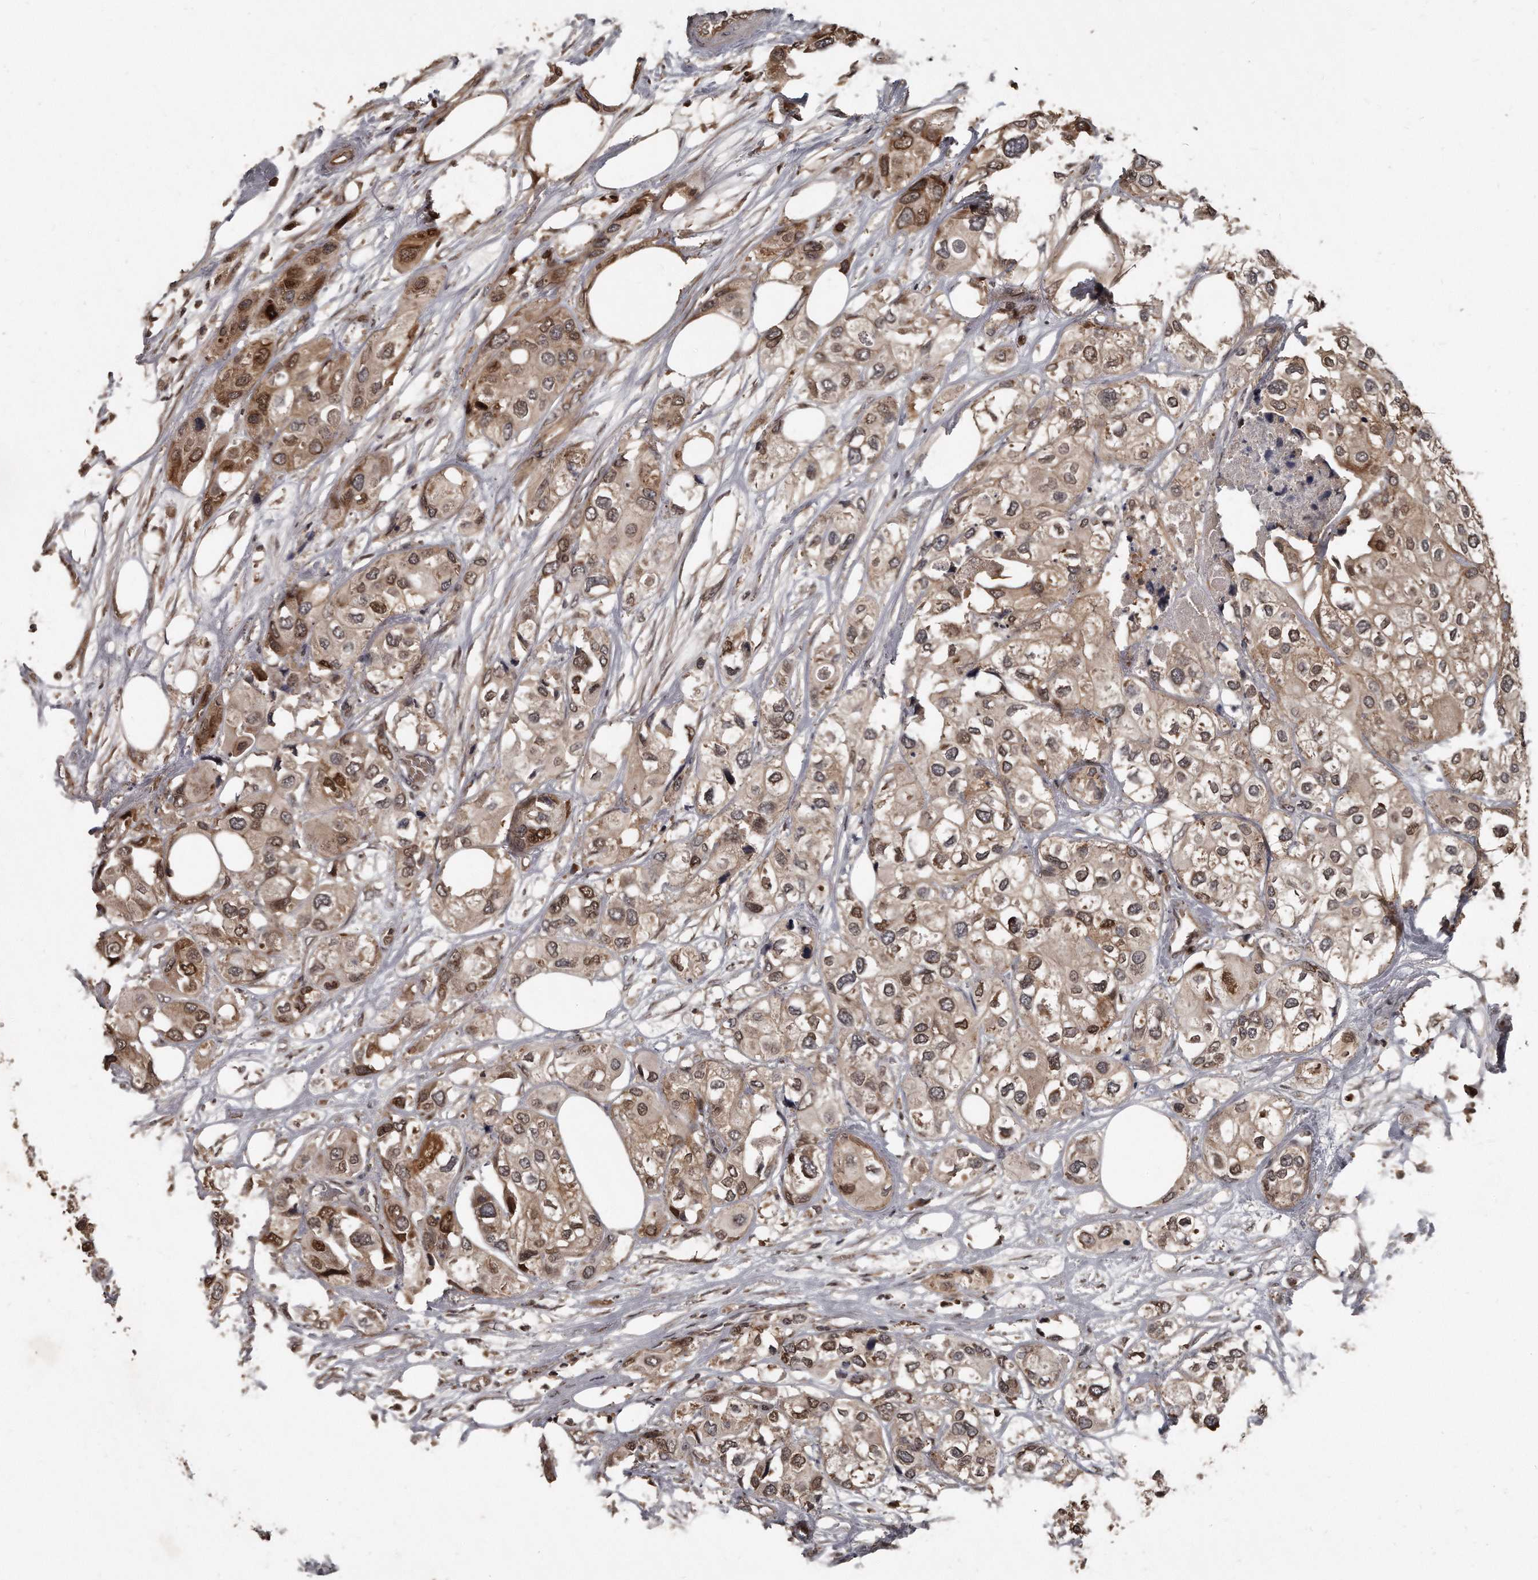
{"staining": {"intensity": "weak", "quantity": "25%-75%", "location": "cytoplasmic/membranous,nuclear"}, "tissue": "urothelial cancer", "cell_type": "Tumor cells", "image_type": "cancer", "snomed": [{"axis": "morphology", "description": "Urothelial carcinoma, High grade"}, {"axis": "topography", "description": "Urinary bladder"}], "caption": "IHC image of neoplastic tissue: human high-grade urothelial carcinoma stained using immunohistochemistry exhibits low levels of weak protein expression localized specifically in the cytoplasmic/membranous and nuclear of tumor cells, appearing as a cytoplasmic/membranous and nuclear brown color.", "gene": "GCH1", "patient": {"sex": "male", "age": 64}}